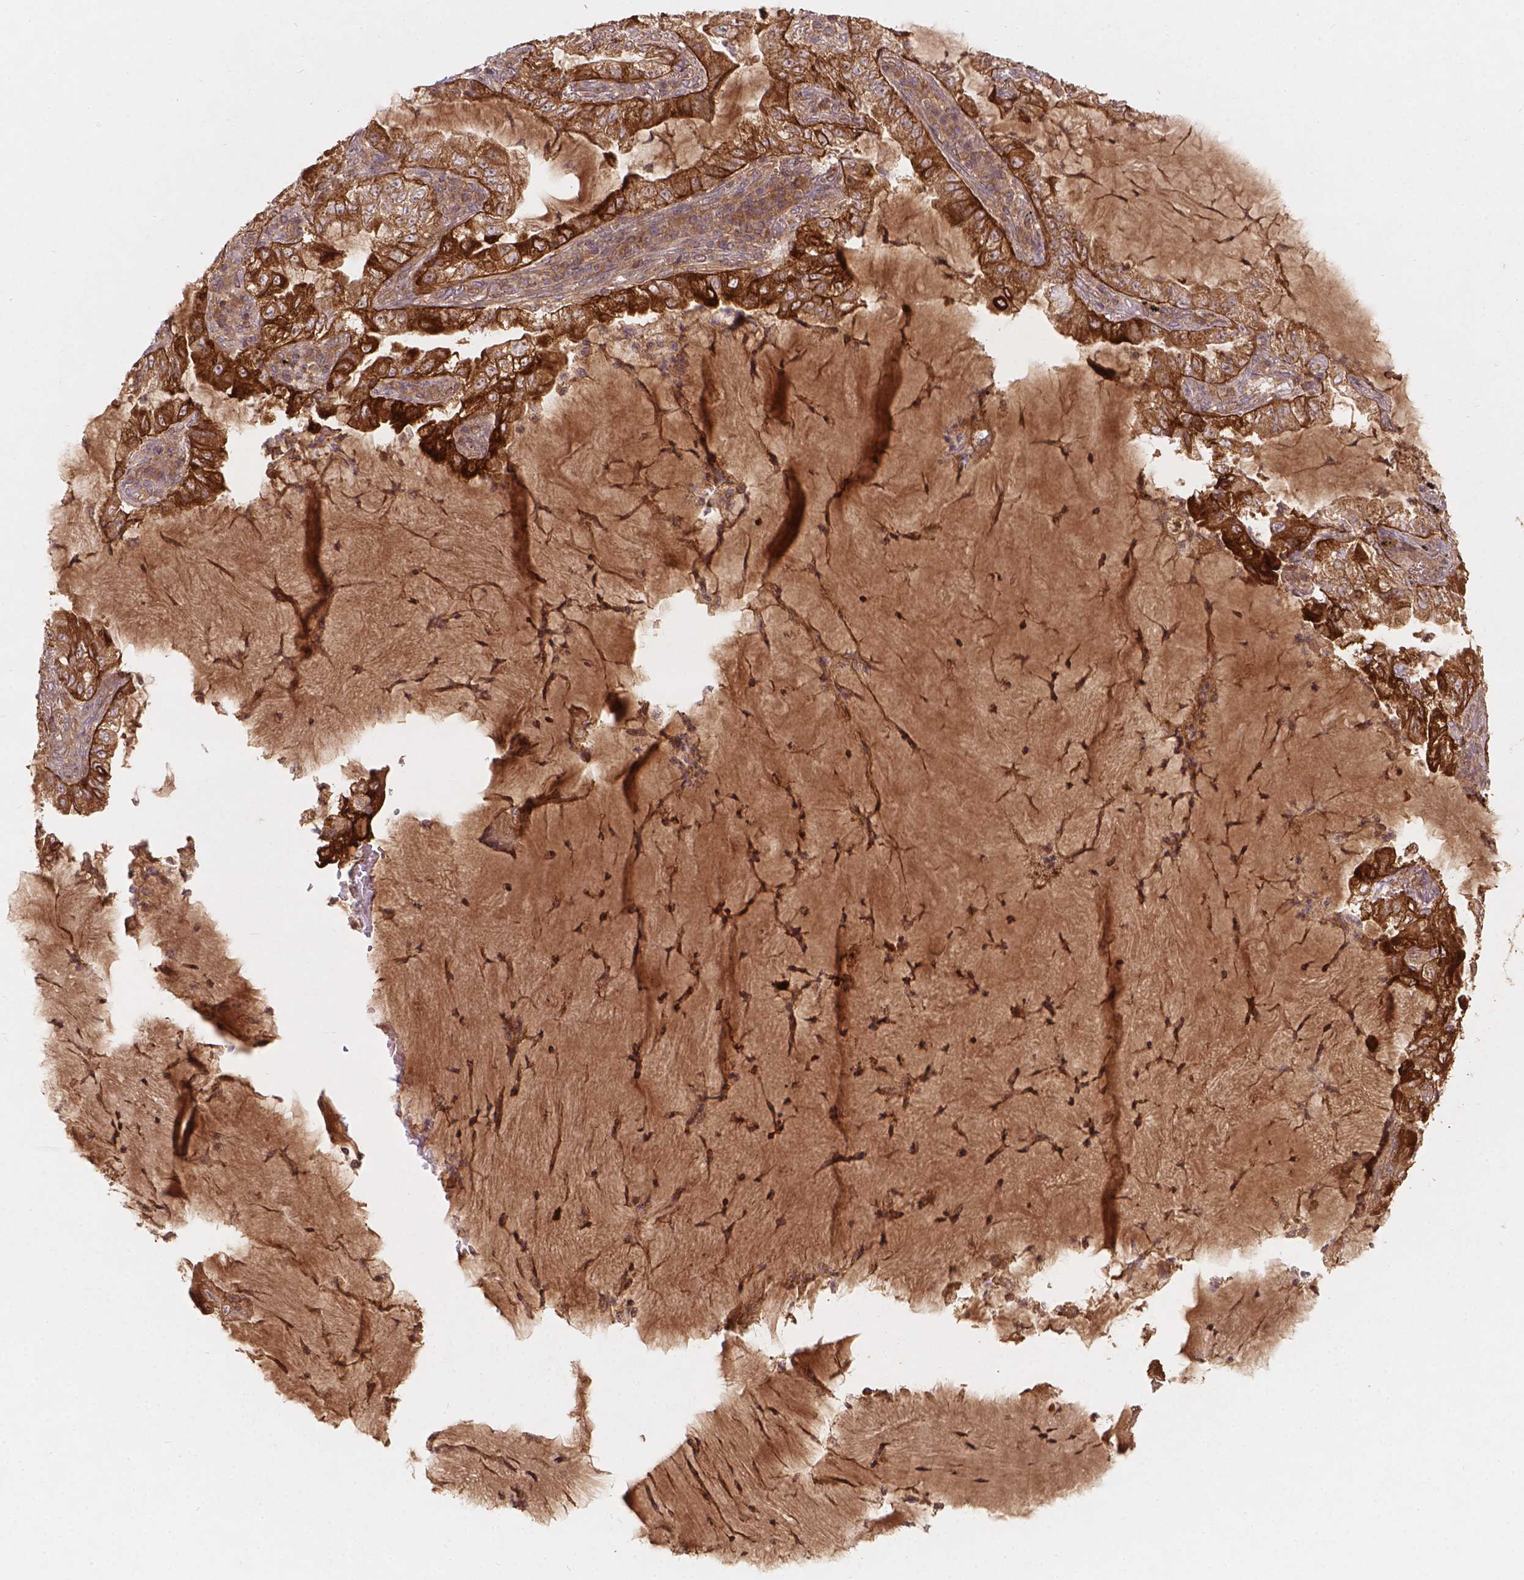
{"staining": {"intensity": "strong", "quantity": ">75%", "location": "cytoplasmic/membranous"}, "tissue": "lung cancer", "cell_type": "Tumor cells", "image_type": "cancer", "snomed": [{"axis": "morphology", "description": "Adenocarcinoma, NOS"}, {"axis": "topography", "description": "Lung"}], "caption": "High-power microscopy captured an immunohistochemistry (IHC) histopathology image of lung cancer (adenocarcinoma), revealing strong cytoplasmic/membranous staining in about >75% of tumor cells.", "gene": "XPR1", "patient": {"sex": "female", "age": 73}}